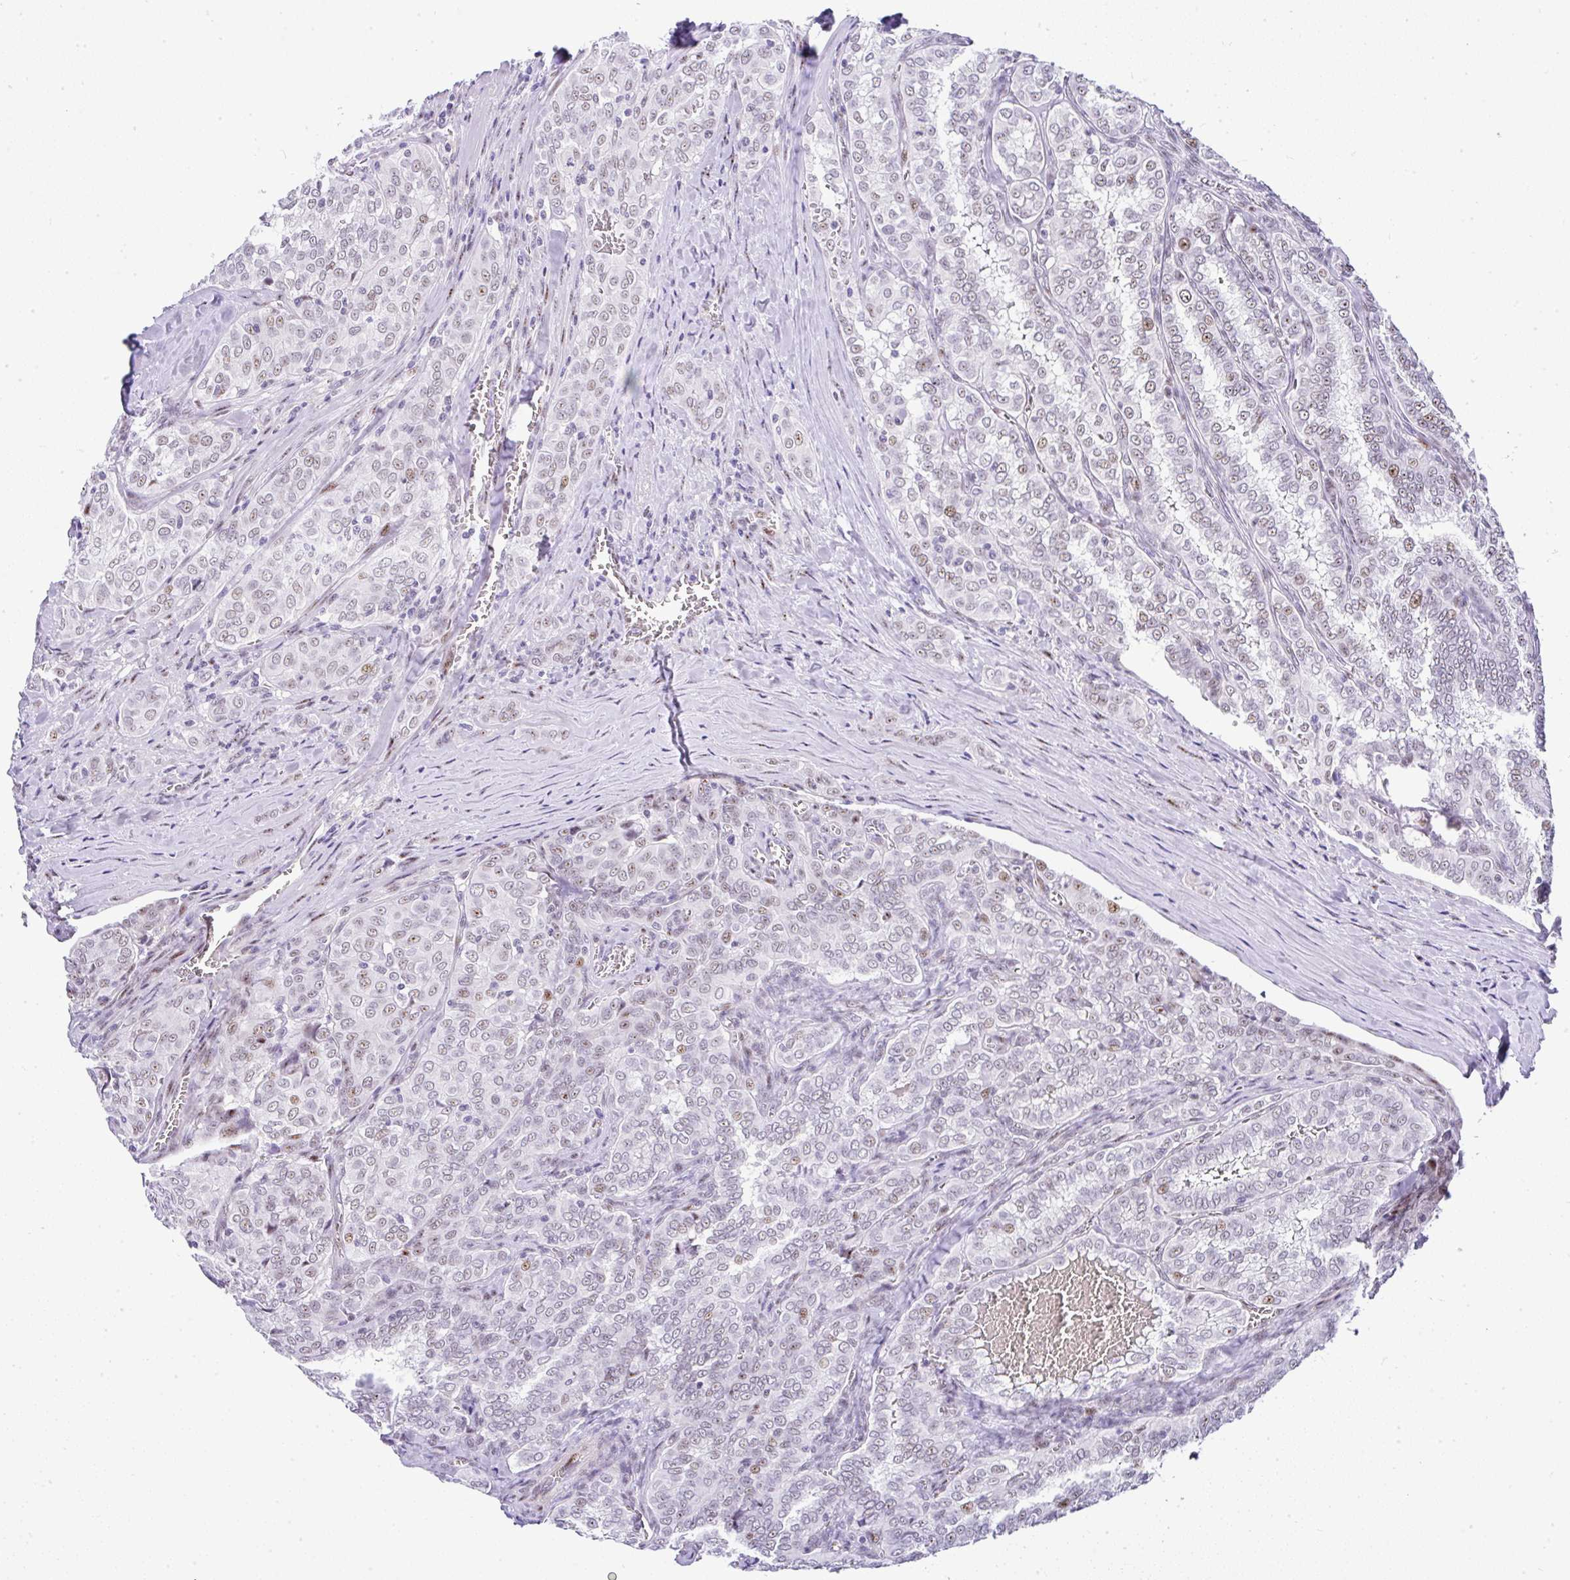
{"staining": {"intensity": "moderate", "quantity": "25%-75%", "location": "nuclear"}, "tissue": "thyroid cancer", "cell_type": "Tumor cells", "image_type": "cancer", "snomed": [{"axis": "morphology", "description": "Papillary adenocarcinoma, NOS"}, {"axis": "topography", "description": "Thyroid gland"}], "caption": "This image shows immunohistochemistry (IHC) staining of papillary adenocarcinoma (thyroid), with medium moderate nuclear staining in approximately 25%-75% of tumor cells.", "gene": "NR1D2", "patient": {"sex": "female", "age": 30}}